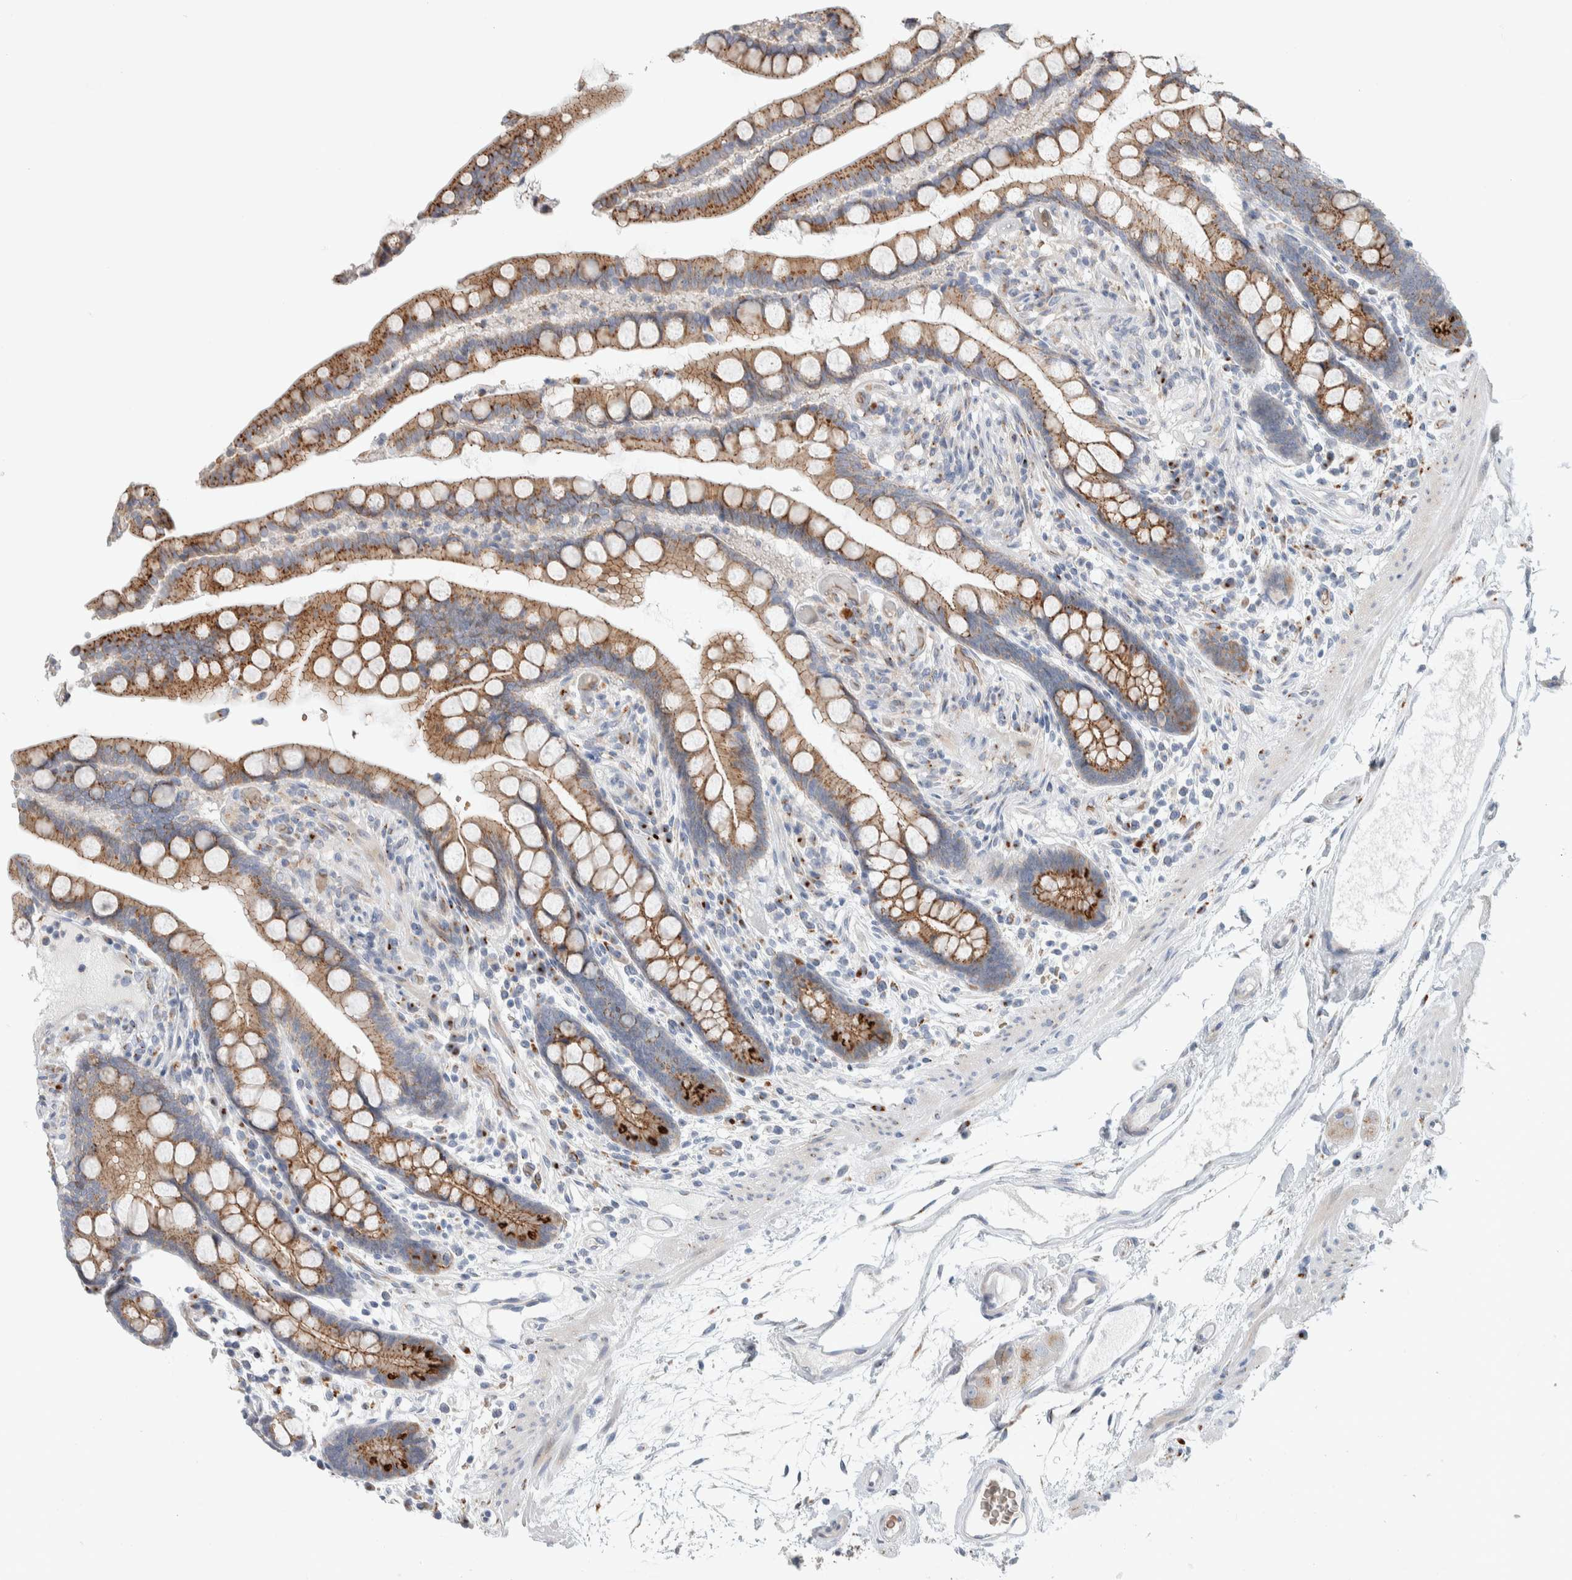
{"staining": {"intensity": "negative", "quantity": "none", "location": "none"}, "tissue": "colon", "cell_type": "Endothelial cells", "image_type": "normal", "snomed": [{"axis": "morphology", "description": "Normal tissue, NOS"}, {"axis": "topography", "description": "Colon"}], "caption": "Photomicrograph shows no significant protein staining in endothelial cells of normal colon.", "gene": "SLC38A10", "patient": {"sex": "male", "age": 73}}